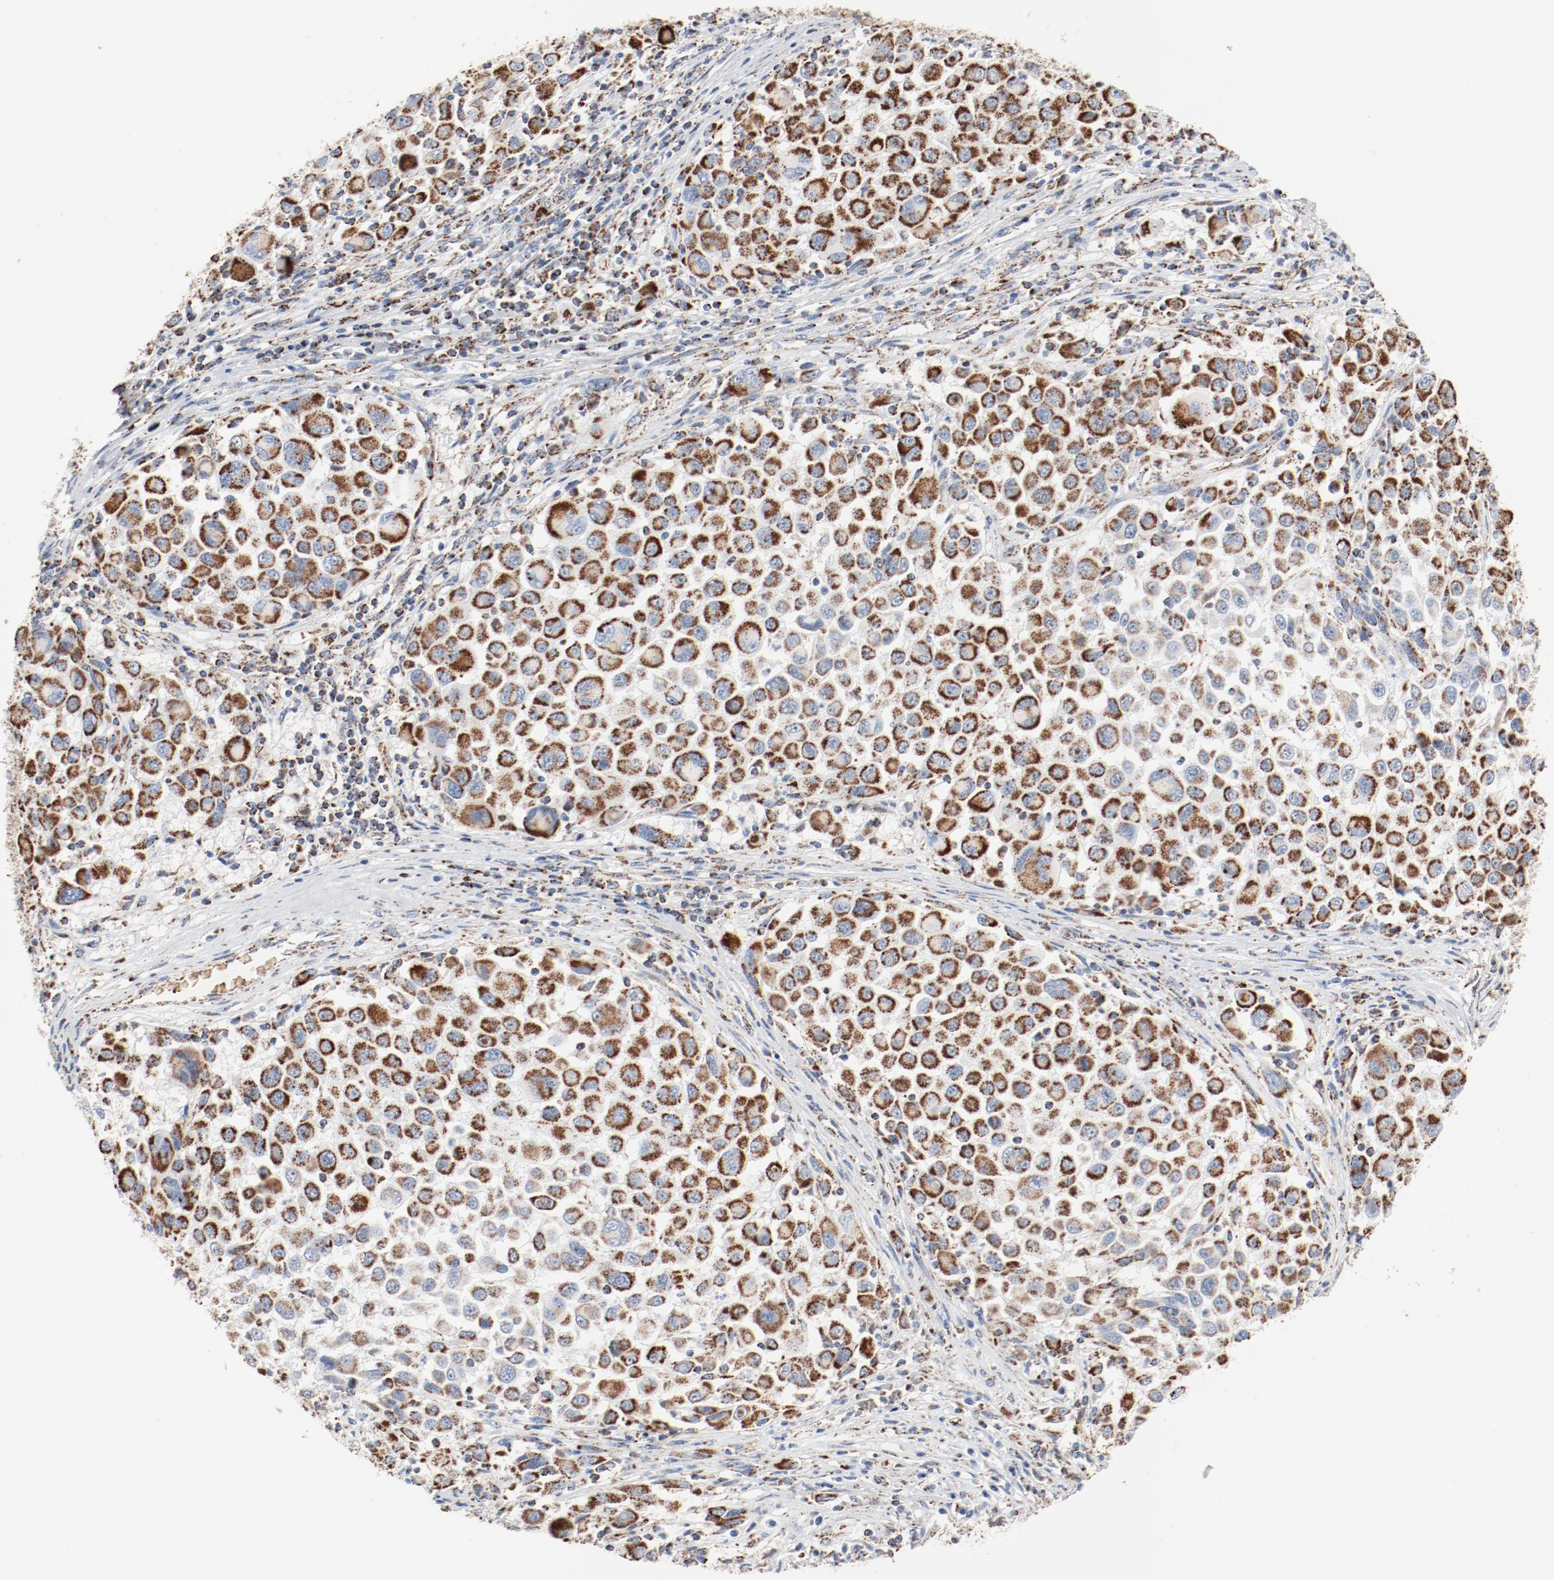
{"staining": {"intensity": "strong", "quantity": ">75%", "location": "cytoplasmic/membranous"}, "tissue": "melanoma", "cell_type": "Tumor cells", "image_type": "cancer", "snomed": [{"axis": "morphology", "description": "Malignant melanoma, Metastatic site"}, {"axis": "topography", "description": "Lymph node"}], "caption": "Immunohistochemical staining of human melanoma shows high levels of strong cytoplasmic/membranous expression in about >75% of tumor cells.", "gene": "NDUFB8", "patient": {"sex": "male", "age": 61}}